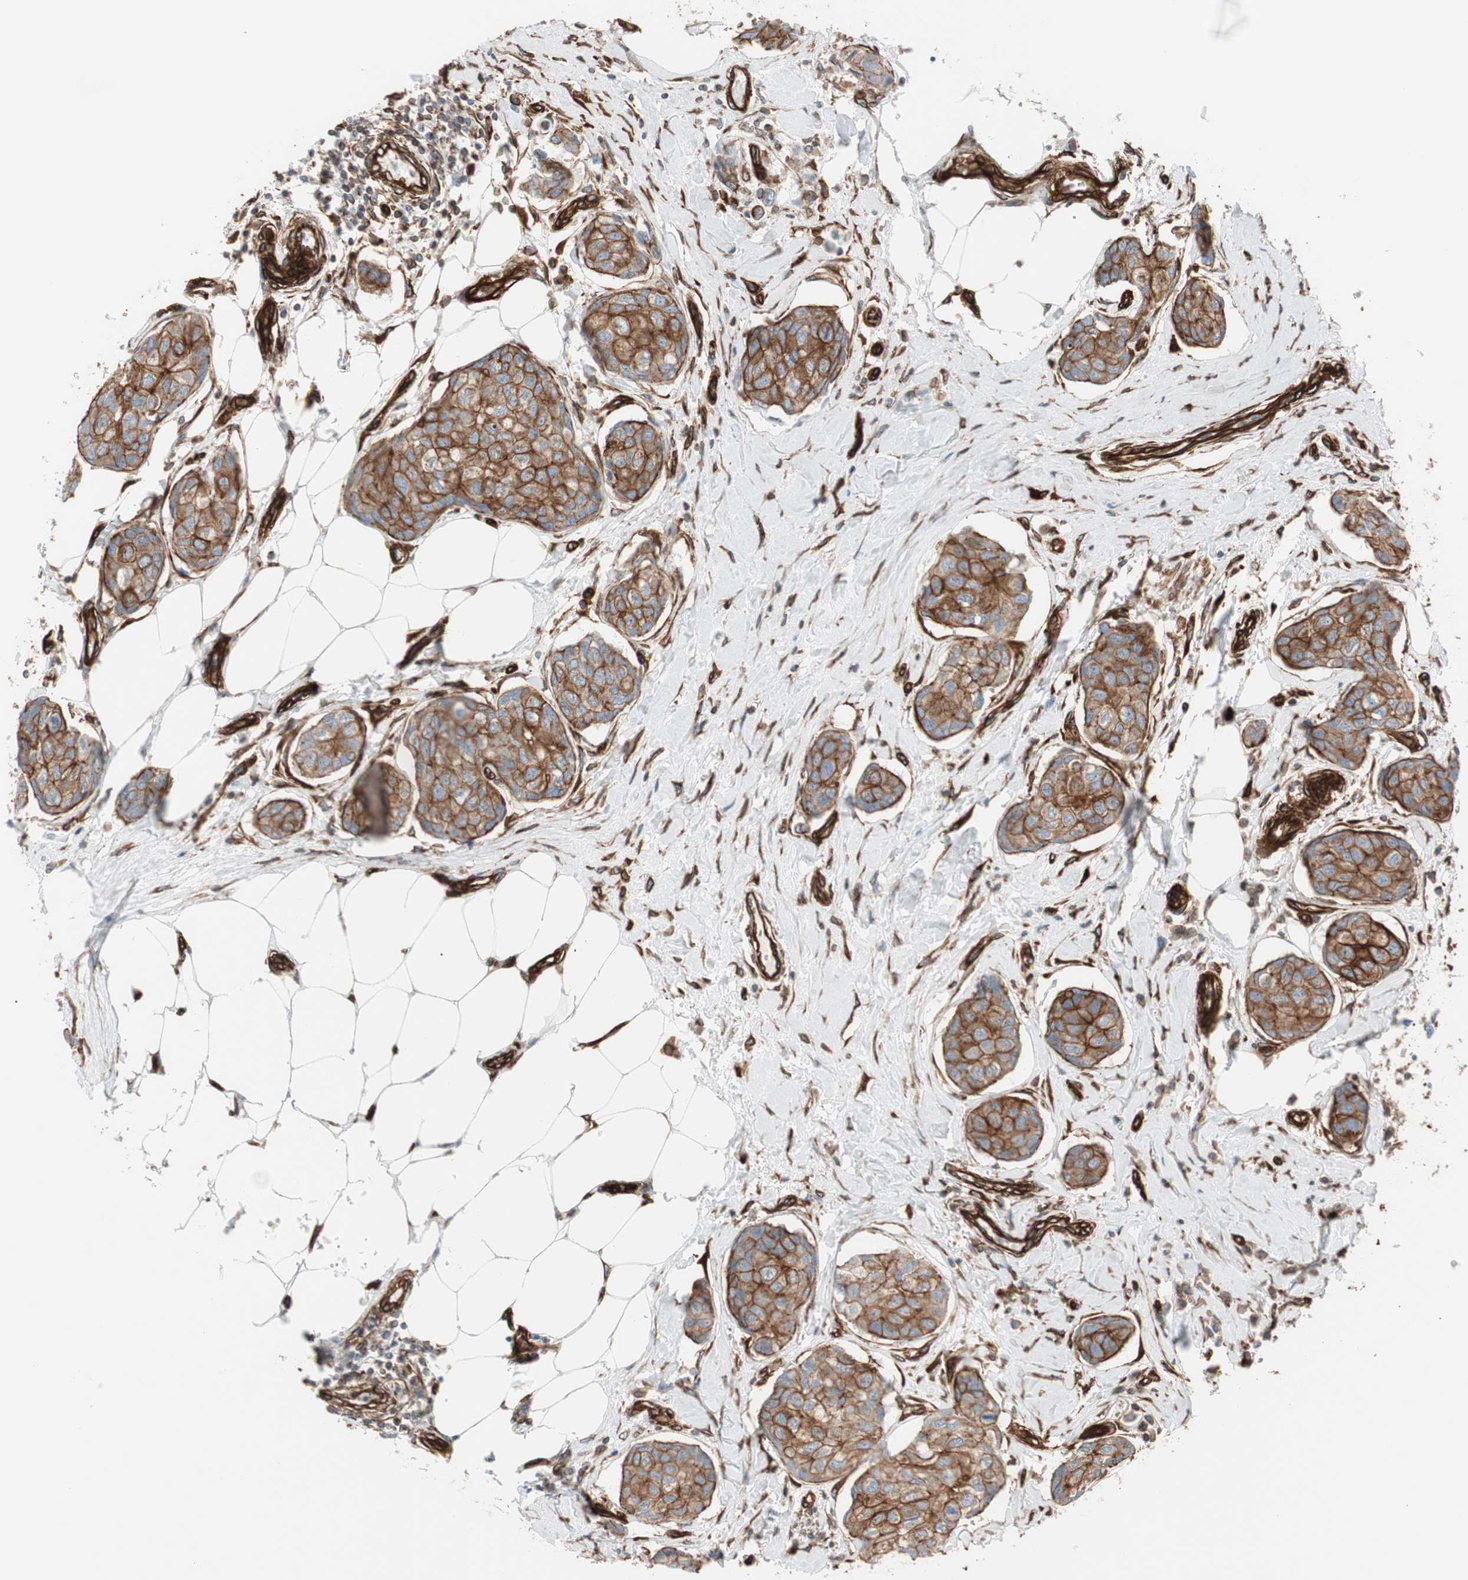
{"staining": {"intensity": "strong", "quantity": ">75%", "location": "cytoplasmic/membranous"}, "tissue": "breast cancer", "cell_type": "Tumor cells", "image_type": "cancer", "snomed": [{"axis": "morphology", "description": "Duct carcinoma"}, {"axis": "topography", "description": "Breast"}], "caption": "Breast intraductal carcinoma tissue reveals strong cytoplasmic/membranous positivity in about >75% of tumor cells, visualized by immunohistochemistry.", "gene": "TCTA", "patient": {"sex": "female", "age": 80}}